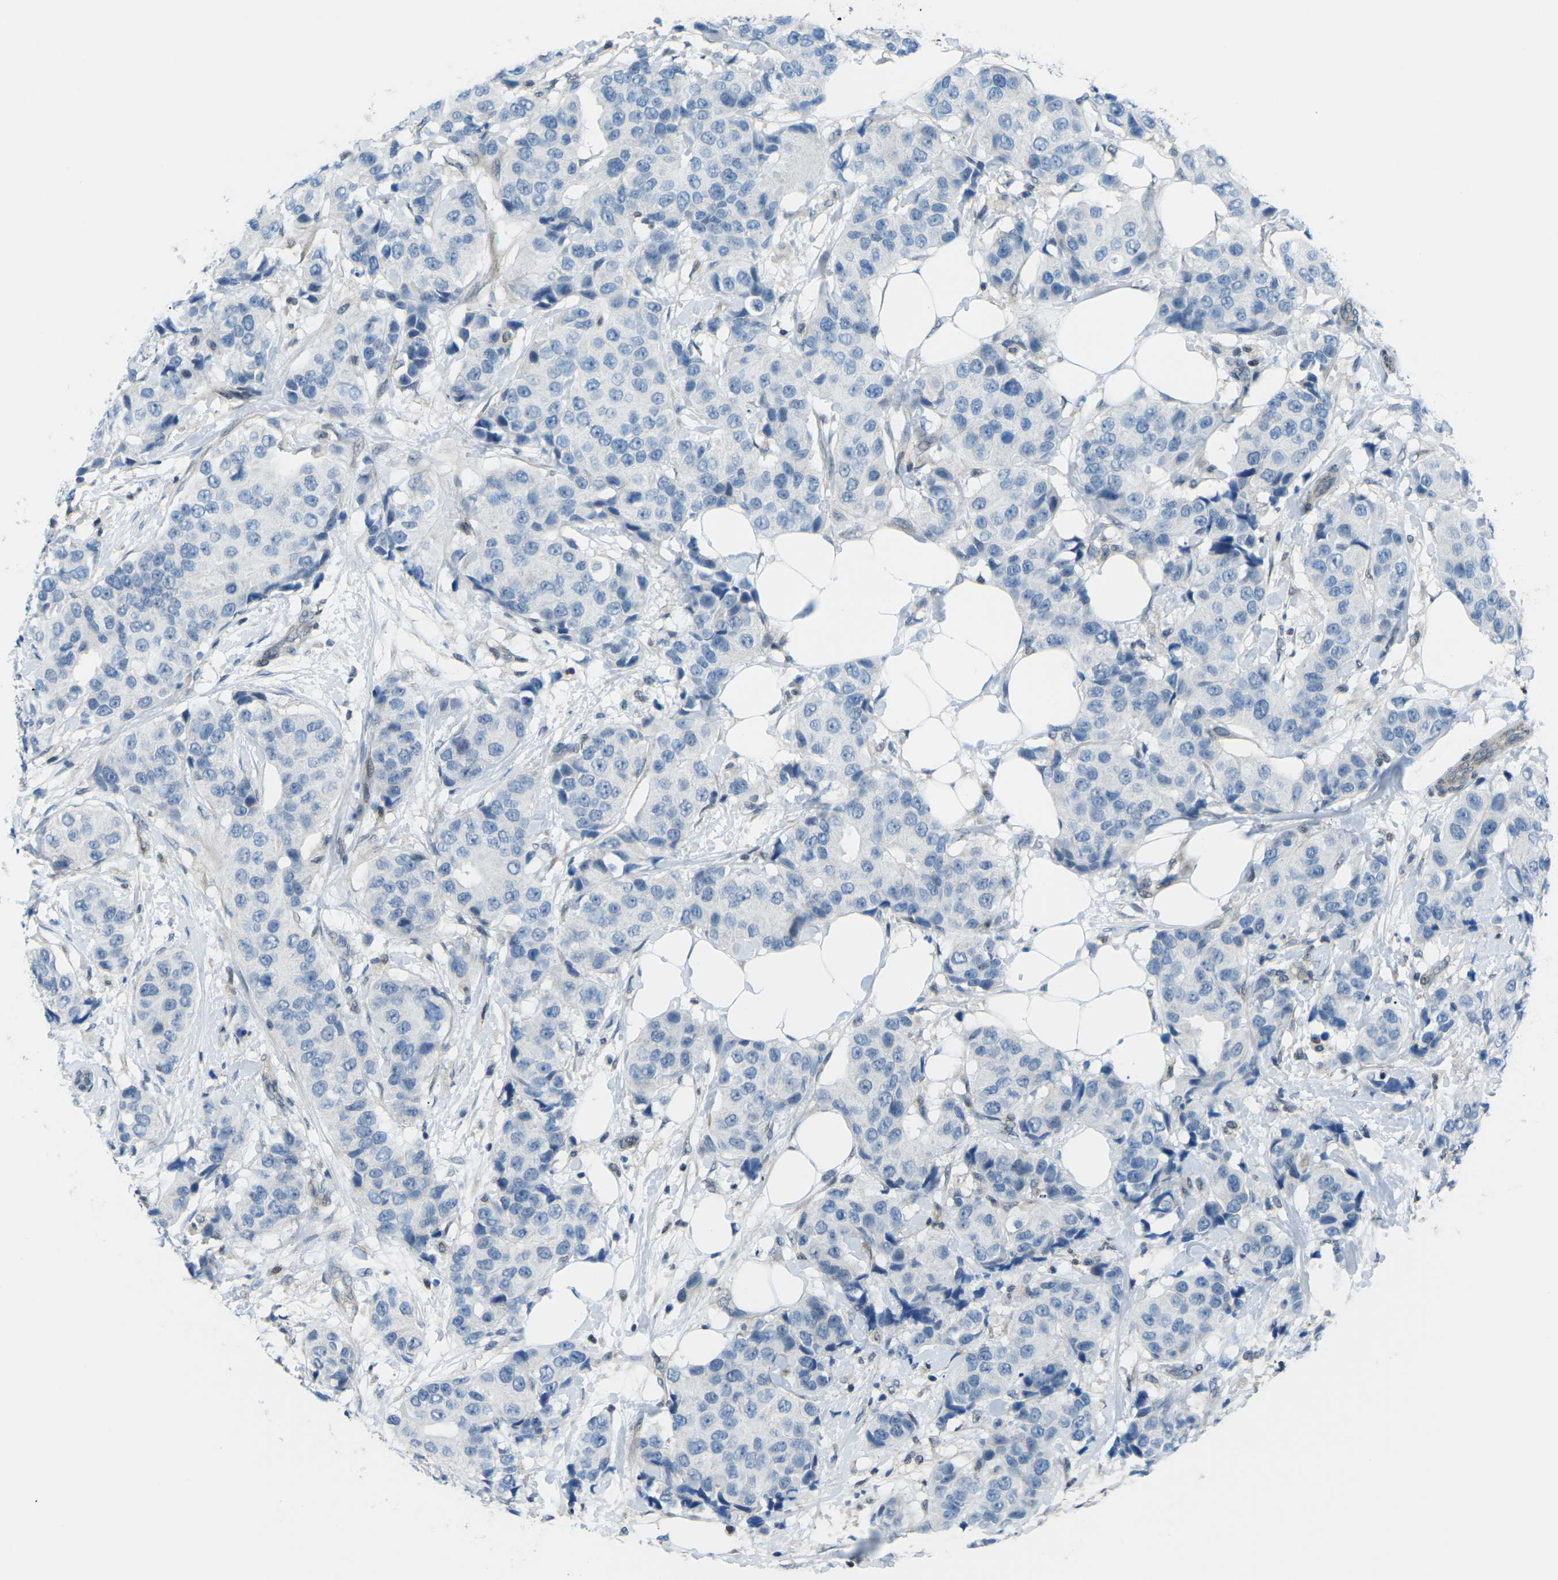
{"staining": {"intensity": "negative", "quantity": "none", "location": "none"}, "tissue": "breast cancer", "cell_type": "Tumor cells", "image_type": "cancer", "snomed": [{"axis": "morphology", "description": "Normal tissue, NOS"}, {"axis": "morphology", "description": "Duct carcinoma"}, {"axis": "topography", "description": "Breast"}], "caption": "Breast cancer (infiltrating ductal carcinoma) was stained to show a protein in brown. There is no significant positivity in tumor cells.", "gene": "MBNL1", "patient": {"sex": "female", "age": 39}}